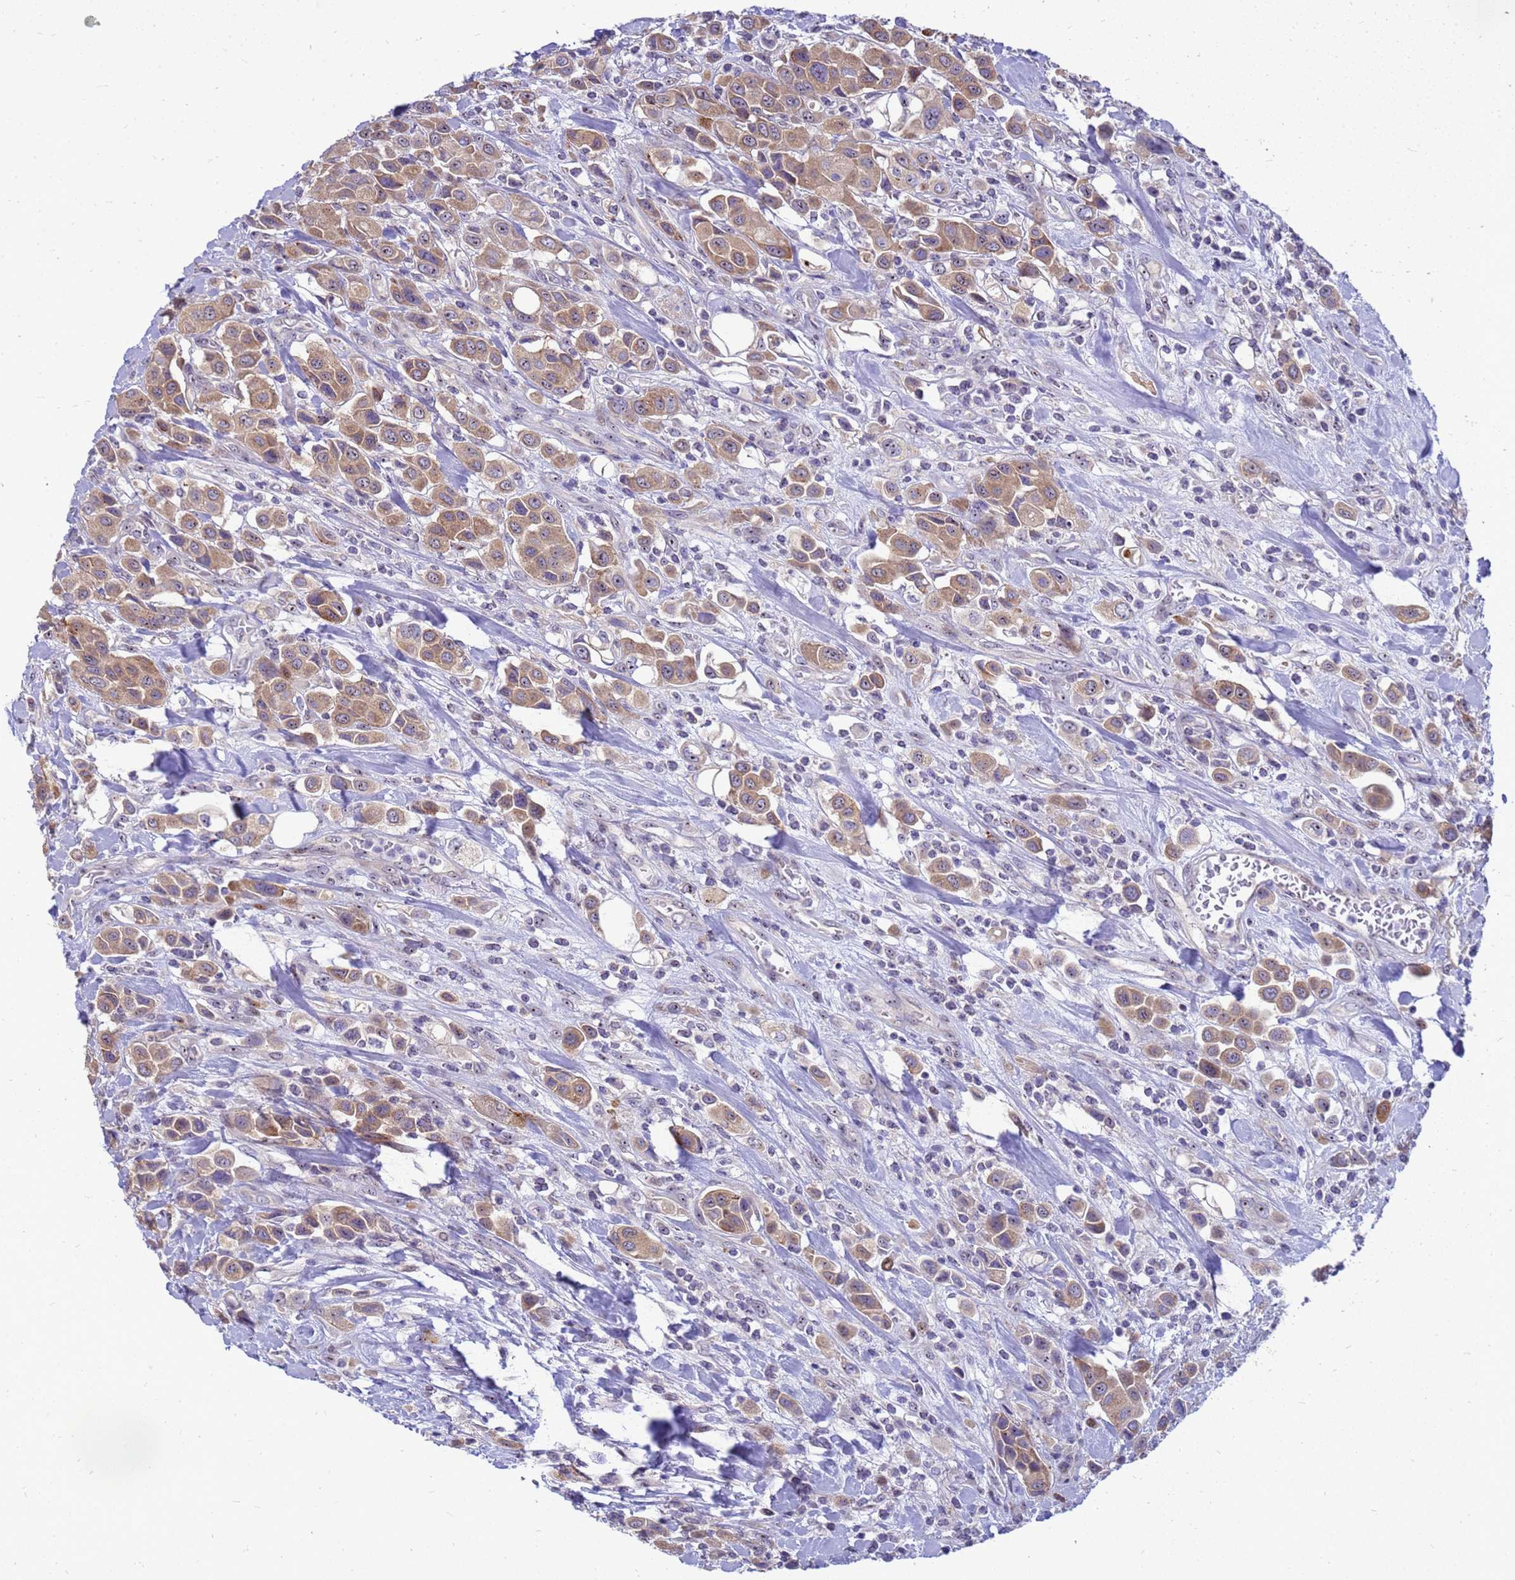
{"staining": {"intensity": "moderate", "quantity": ">75%", "location": "cytoplasmic/membranous"}, "tissue": "urothelial cancer", "cell_type": "Tumor cells", "image_type": "cancer", "snomed": [{"axis": "morphology", "description": "Urothelial carcinoma, High grade"}, {"axis": "topography", "description": "Urinary bladder"}], "caption": "Immunohistochemical staining of human urothelial carcinoma (high-grade) reveals moderate cytoplasmic/membranous protein staining in about >75% of tumor cells. Using DAB (brown) and hematoxylin (blue) stains, captured at high magnification using brightfield microscopy.", "gene": "RSPO1", "patient": {"sex": "male", "age": 50}}